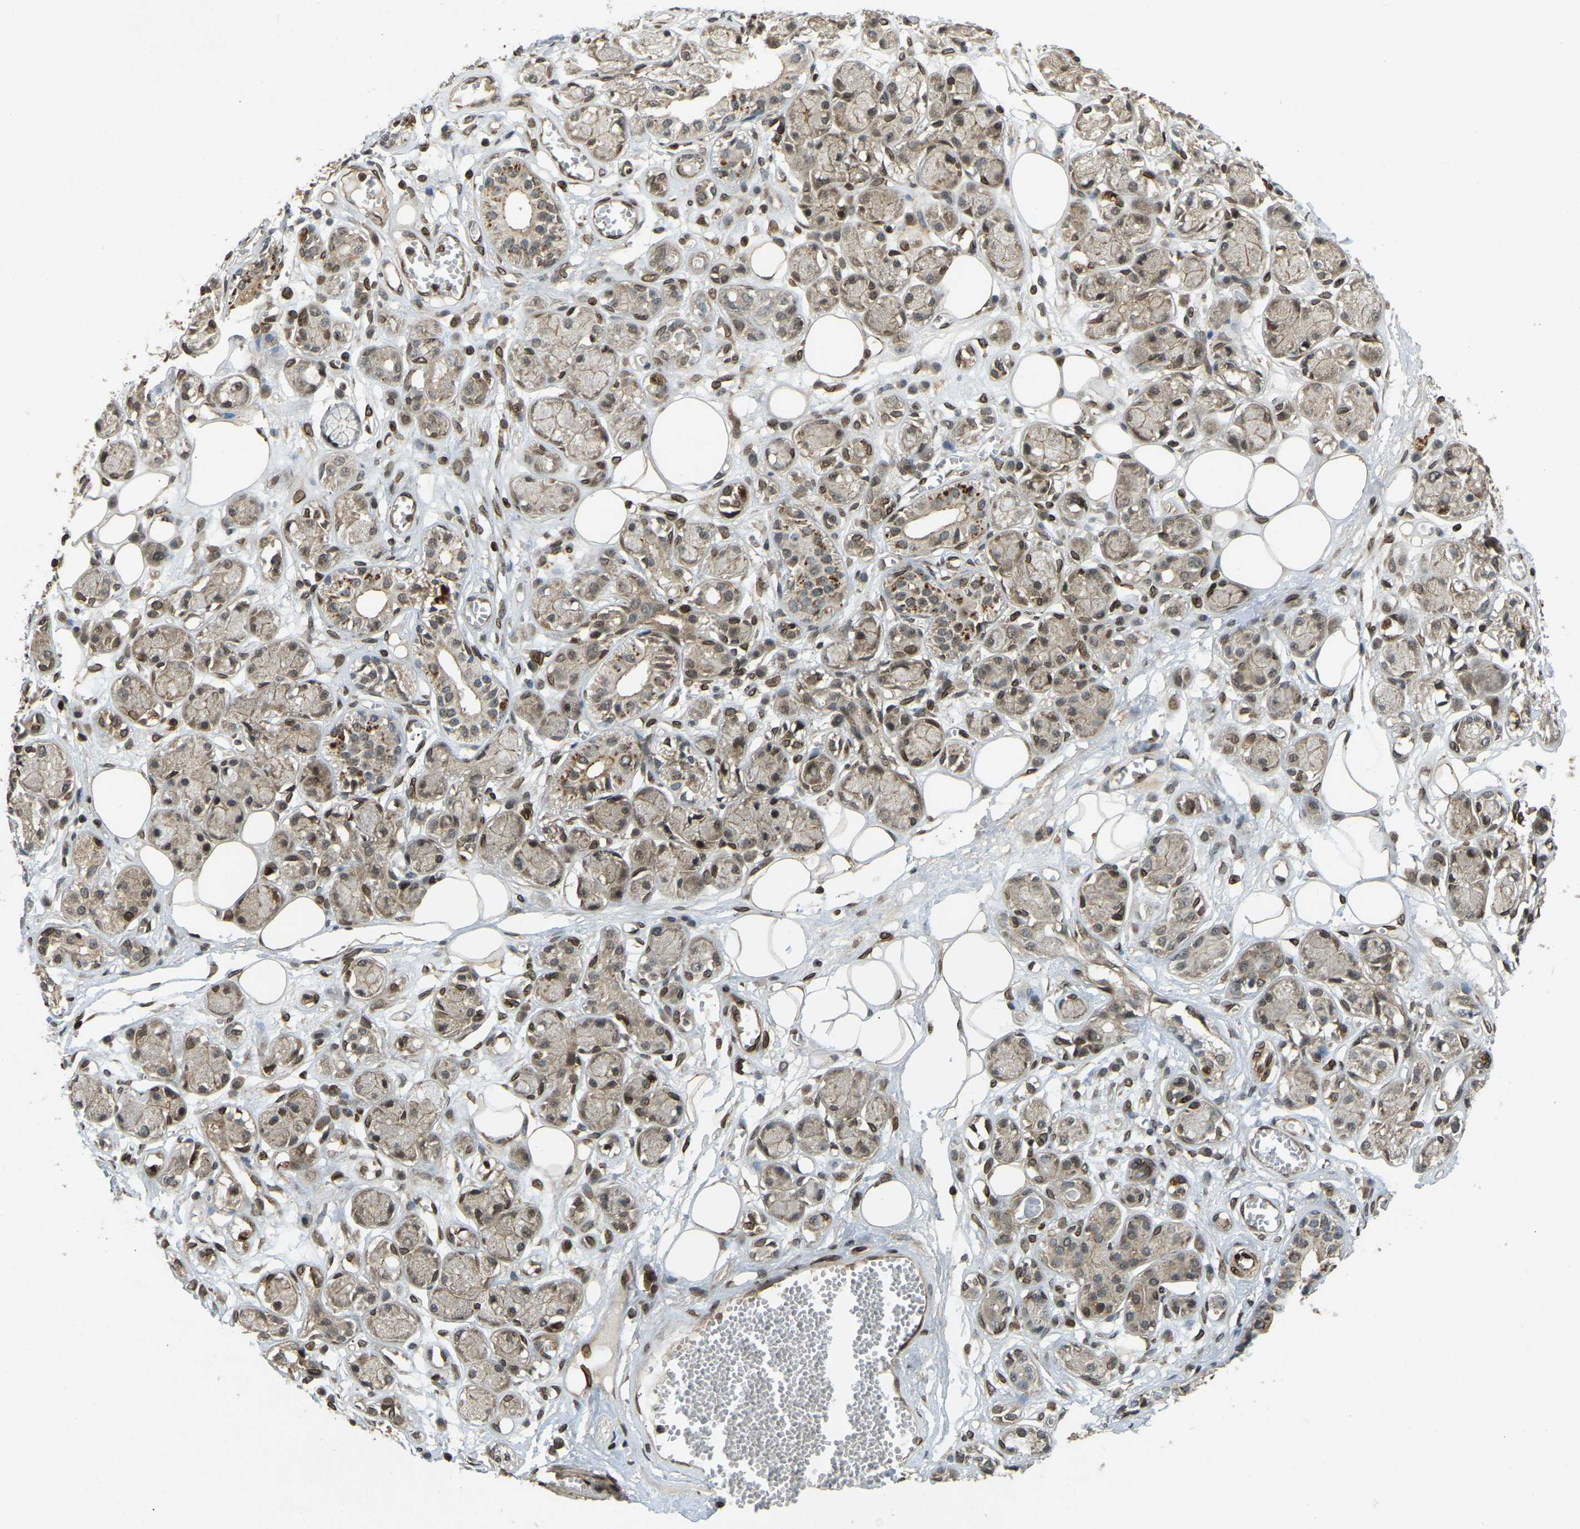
{"staining": {"intensity": "moderate", "quantity": ">75%", "location": "cytoplasmic/membranous,nuclear"}, "tissue": "adipose tissue", "cell_type": "Adipocytes", "image_type": "normal", "snomed": [{"axis": "morphology", "description": "Normal tissue, NOS"}, {"axis": "morphology", "description": "Inflammation, NOS"}, {"axis": "topography", "description": "Salivary gland"}, {"axis": "topography", "description": "Peripheral nerve tissue"}], "caption": "Human adipose tissue stained for a protein (brown) displays moderate cytoplasmic/membranous,nuclear positive positivity in approximately >75% of adipocytes.", "gene": "SYNE1", "patient": {"sex": "female", "age": 75}}